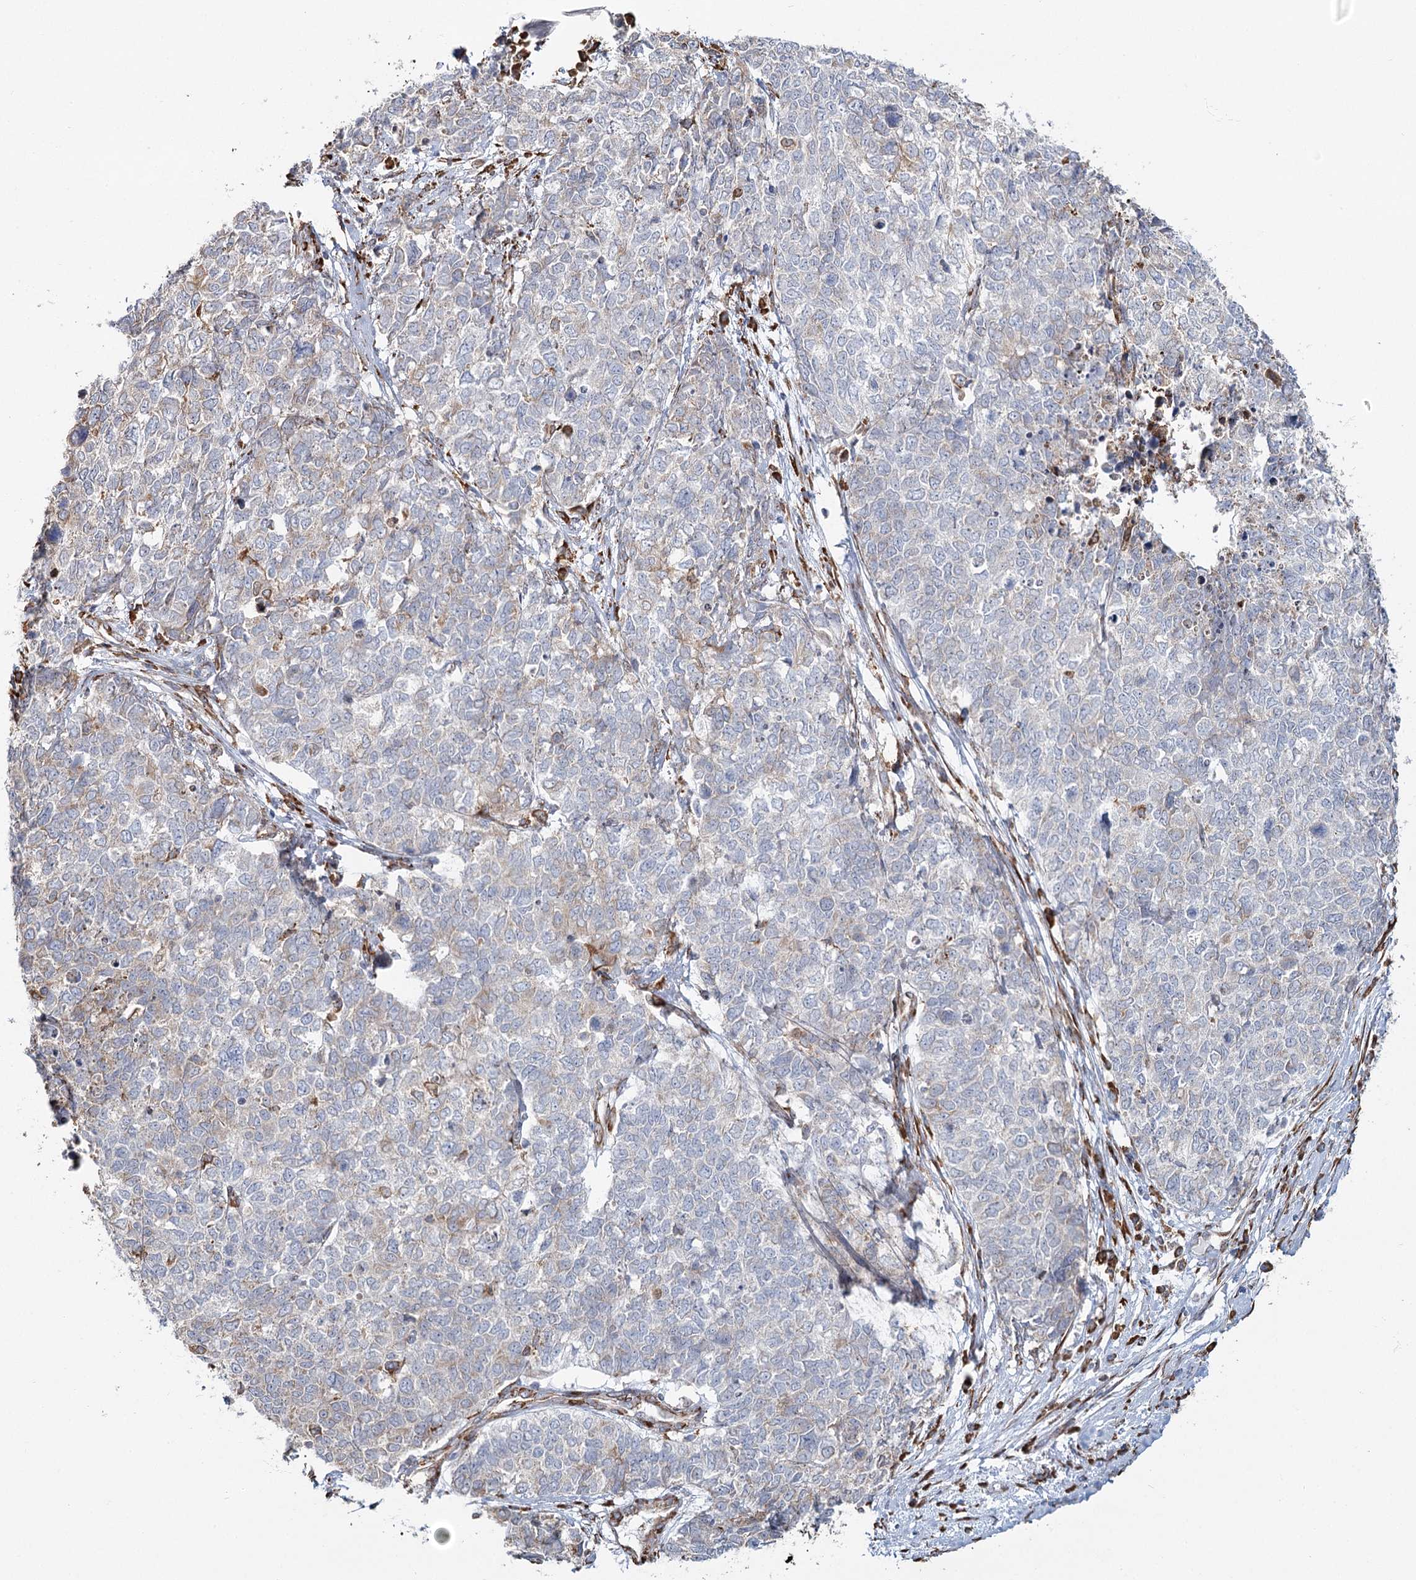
{"staining": {"intensity": "weak", "quantity": "<25%", "location": "cytoplasmic/membranous"}, "tissue": "cervical cancer", "cell_type": "Tumor cells", "image_type": "cancer", "snomed": [{"axis": "morphology", "description": "Squamous cell carcinoma, NOS"}, {"axis": "topography", "description": "Cervix"}], "caption": "Immunohistochemistry (IHC) of human cervical squamous cell carcinoma reveals no positivity in tumor cells.", "gene": "ZCCHC9", "patient": {"sex": "female", "age": 63}}